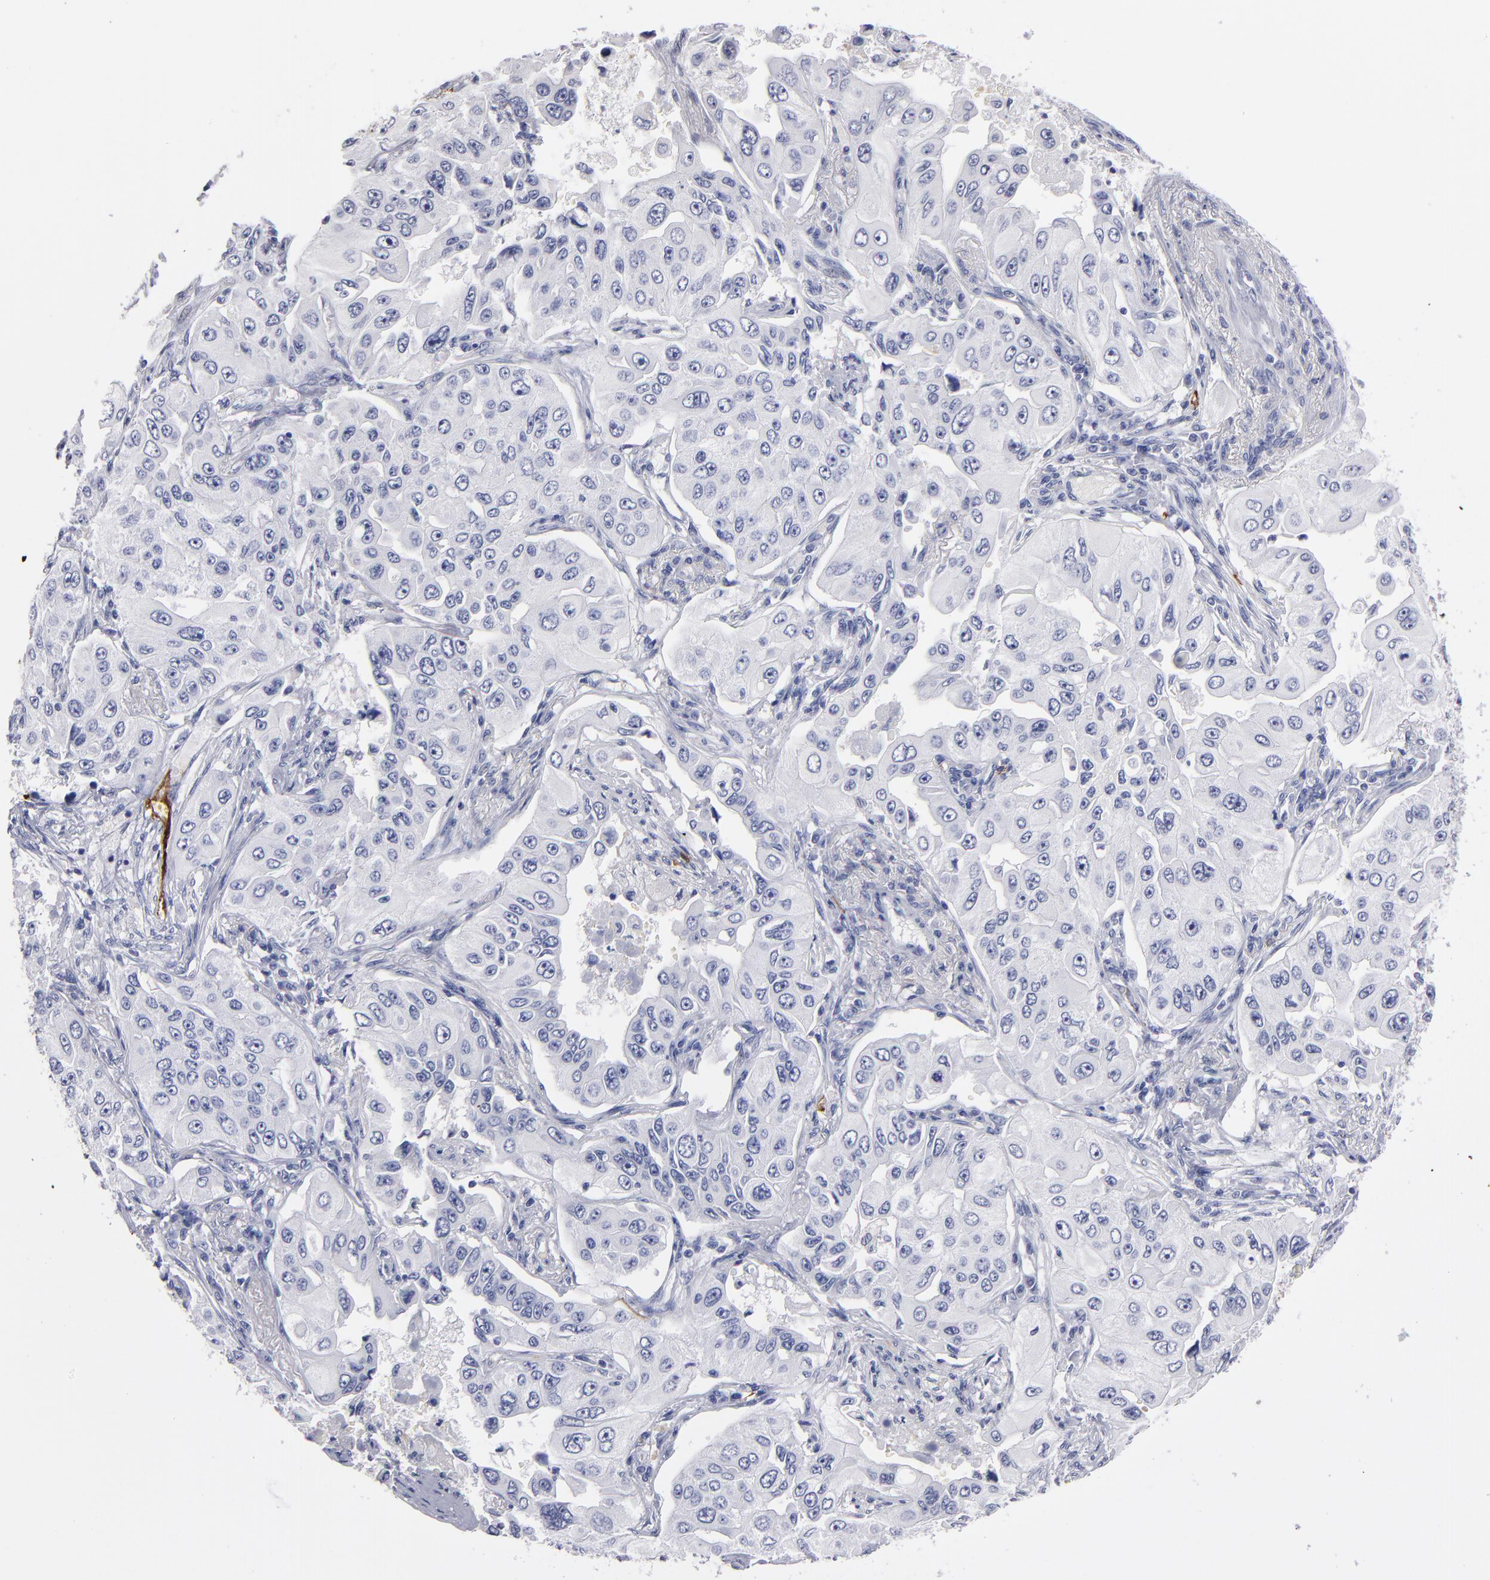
{"staining": {"intensity": "negative", "quantity": "none", "location": "none"}, "tissue": "lung cancer", "cell_type": "Tumor cells", "image_type": "cancer", "snomed": [{"axis": "morphology", "description": "Adenocarcinoma, NOS"}, {"axis": "topography", "description": "Lung"}], "caption": "Tumor cells are negative for brown protein staining in lung cancer (adenocarcinoma).", "gene": "FABP4", "patient": {"sex": "male", "age": 84}}